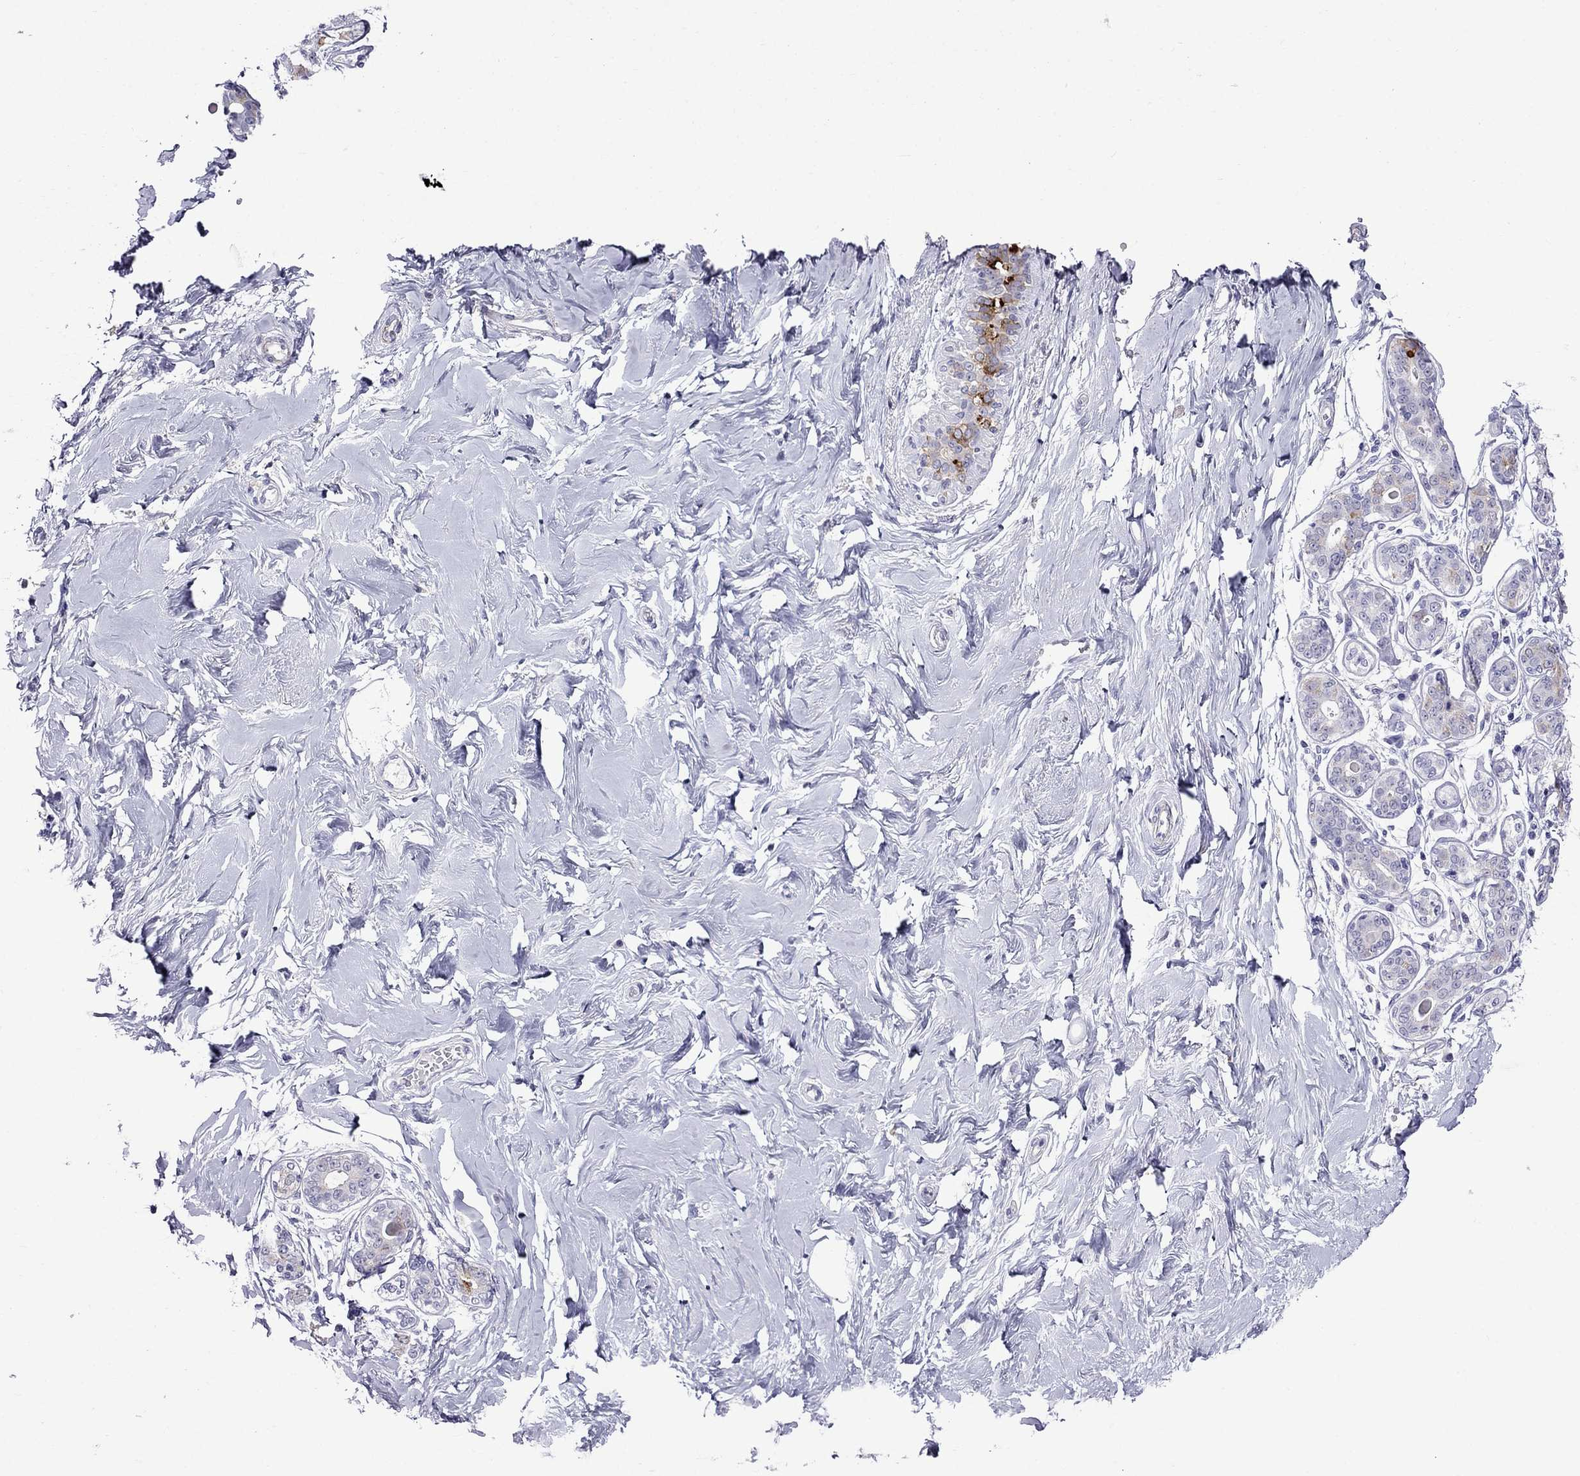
{"staining": {"intensity": "negative", "quantity": "none", "location": "none"}, "tissue": "breast", "cell_type": "Adipocytes", "image_type": "normal", "snomed": [{"axis": "morphology", "description": "Normal tissue, NOS"}, {"axis": "topography", "description": "Skin"}, {"axis": "topography", "description": "Breast"}], "caption": "High power microscopy photomicrograph of an immunohistochemistry (IHC) histopathology image of benign breast, revealing no significant staining in adipocytes. (IHC, brightfield microscopy, high magnification).", "gene": "MGP", "patient": {"sex": "female", "age": 43}}